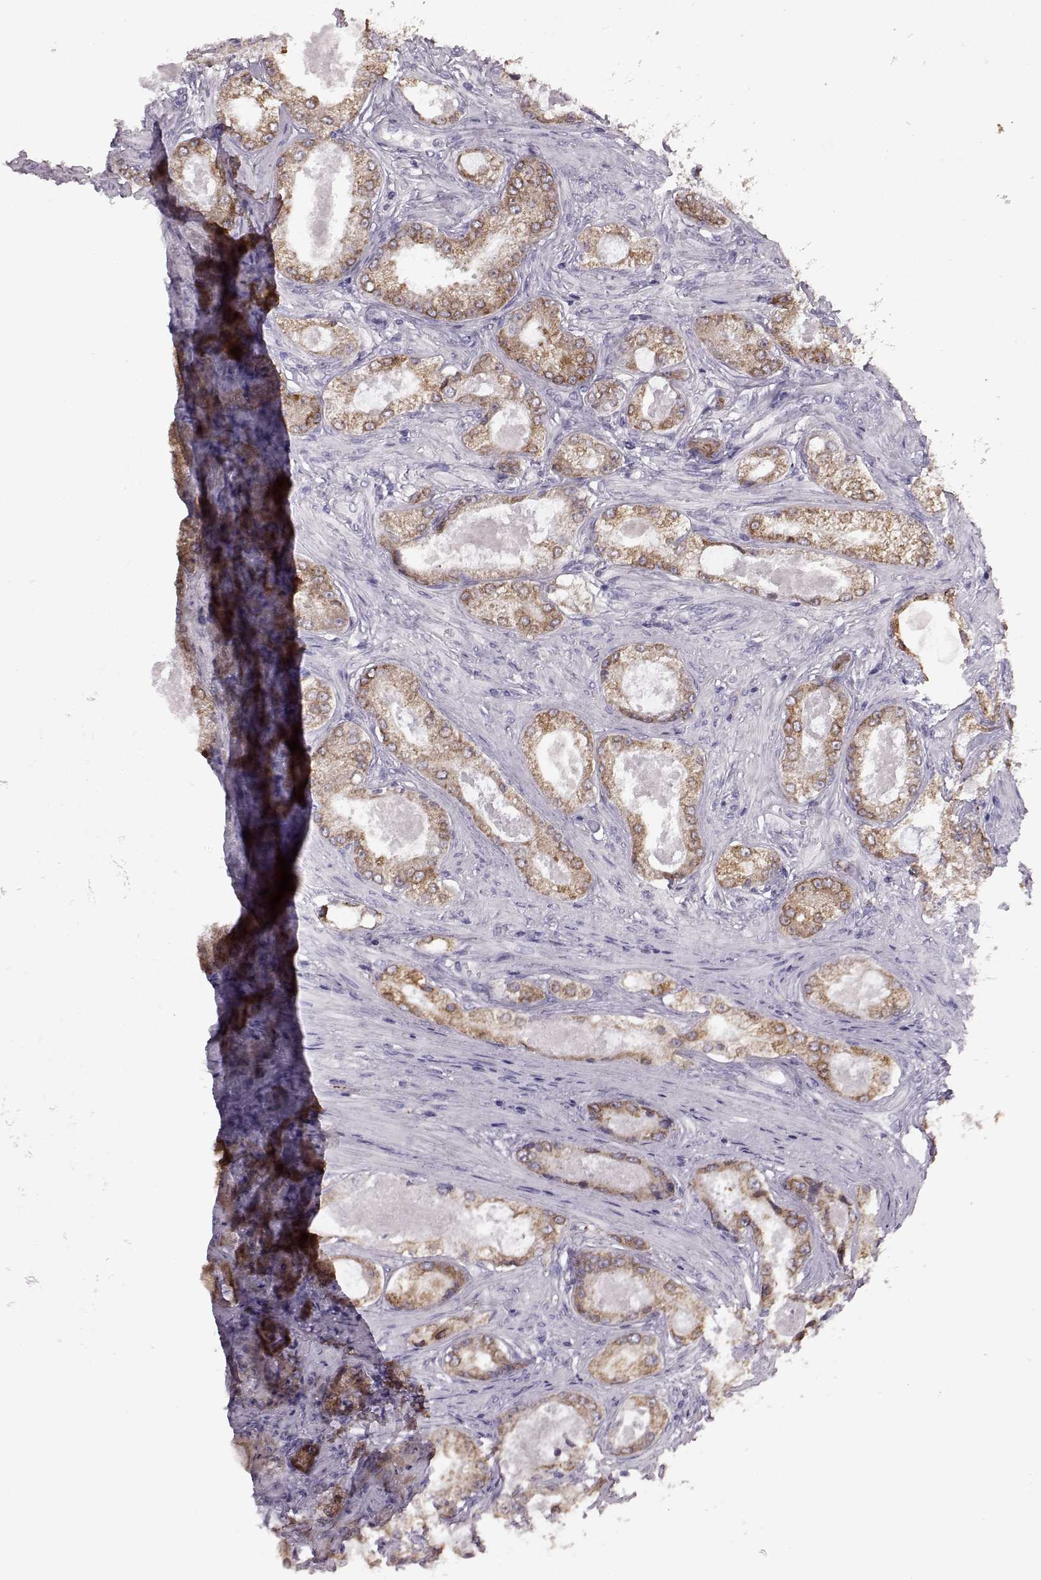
{"staining": {"intensity": "moderate", "quantity": ">75%", "location": "cytoplasmic/membranous"}, "tissue": "prostate cancer", "cell_type": "Tumor cells", "image_type": "cancer", "snomed": [{"axis": "morphology", "description": "Adenocarcinoma, Low grade"}, {"axis": "topography", "description": "Prostate"}], "caption": "DAB immunohistochemical staining of human prostate cancer demonstrates moderate cytoplasmic/membranous protein staining in approximately >75% of tumor cells.", "gene": "ELOVL5", "patient": {"sex": "male", "age": 68}}